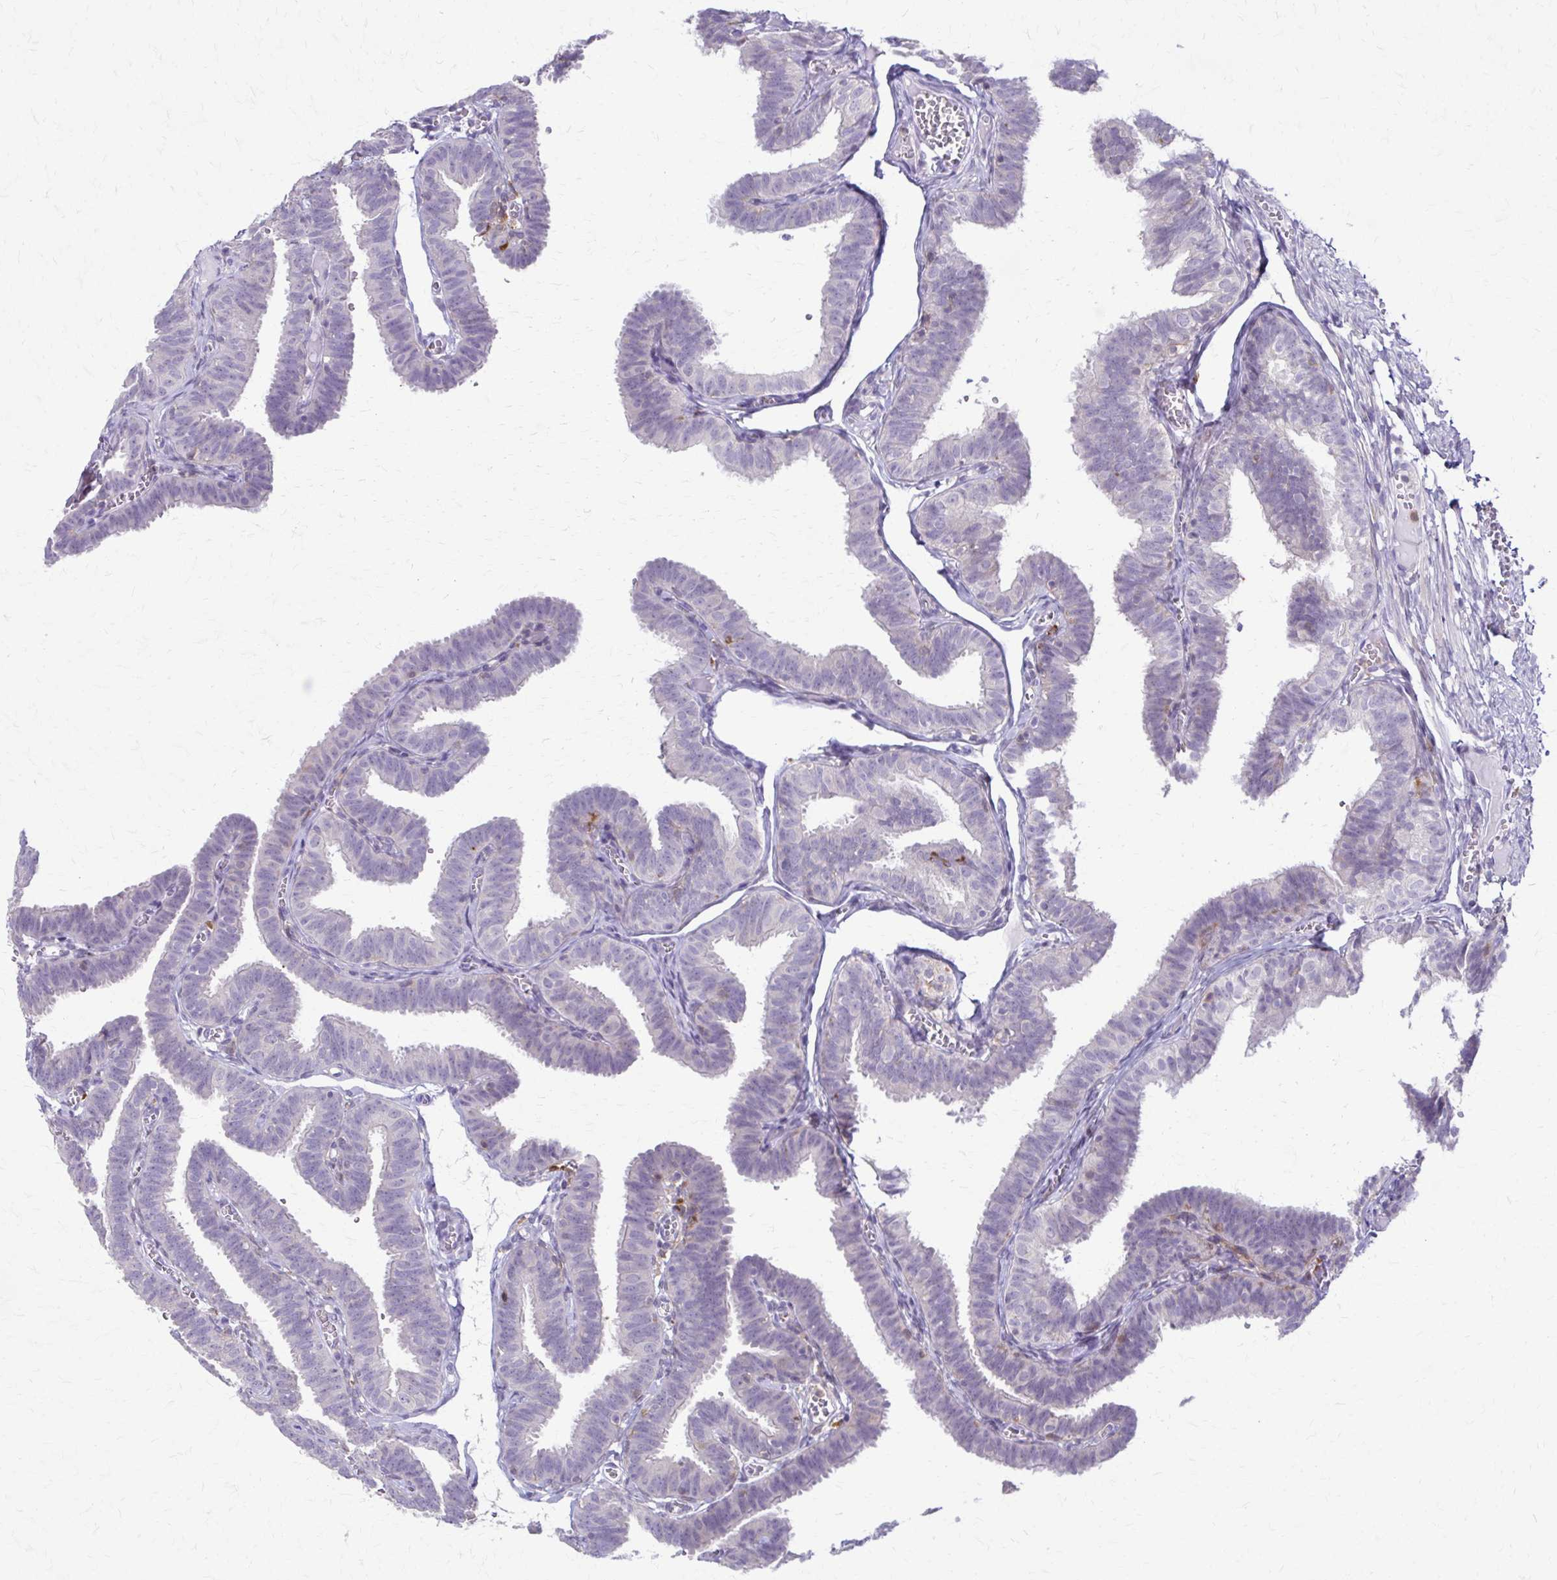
{"staining": {"intensity": "negative", "quantity": "none", "location": "none"}, "tissue": "fallopian tube", "cell_type": "Glandular cells", "image_type": "normal", "snomed": [{"axis": "morphology", "description": "Normal tissue, NOS"}, {"axis": "topography", "description": "Fallopian tube"}], "caption": "Glandular cells are negative for protein expression in unremarkable human fallopian tube. (Stains: DAB immunohistochemistry with hematoxylin counter stain, Microscopy: brightfield microscopy at high magnification).", "gene": "PIK3AP1", "patient": {"sex": "female", "age": 25}}